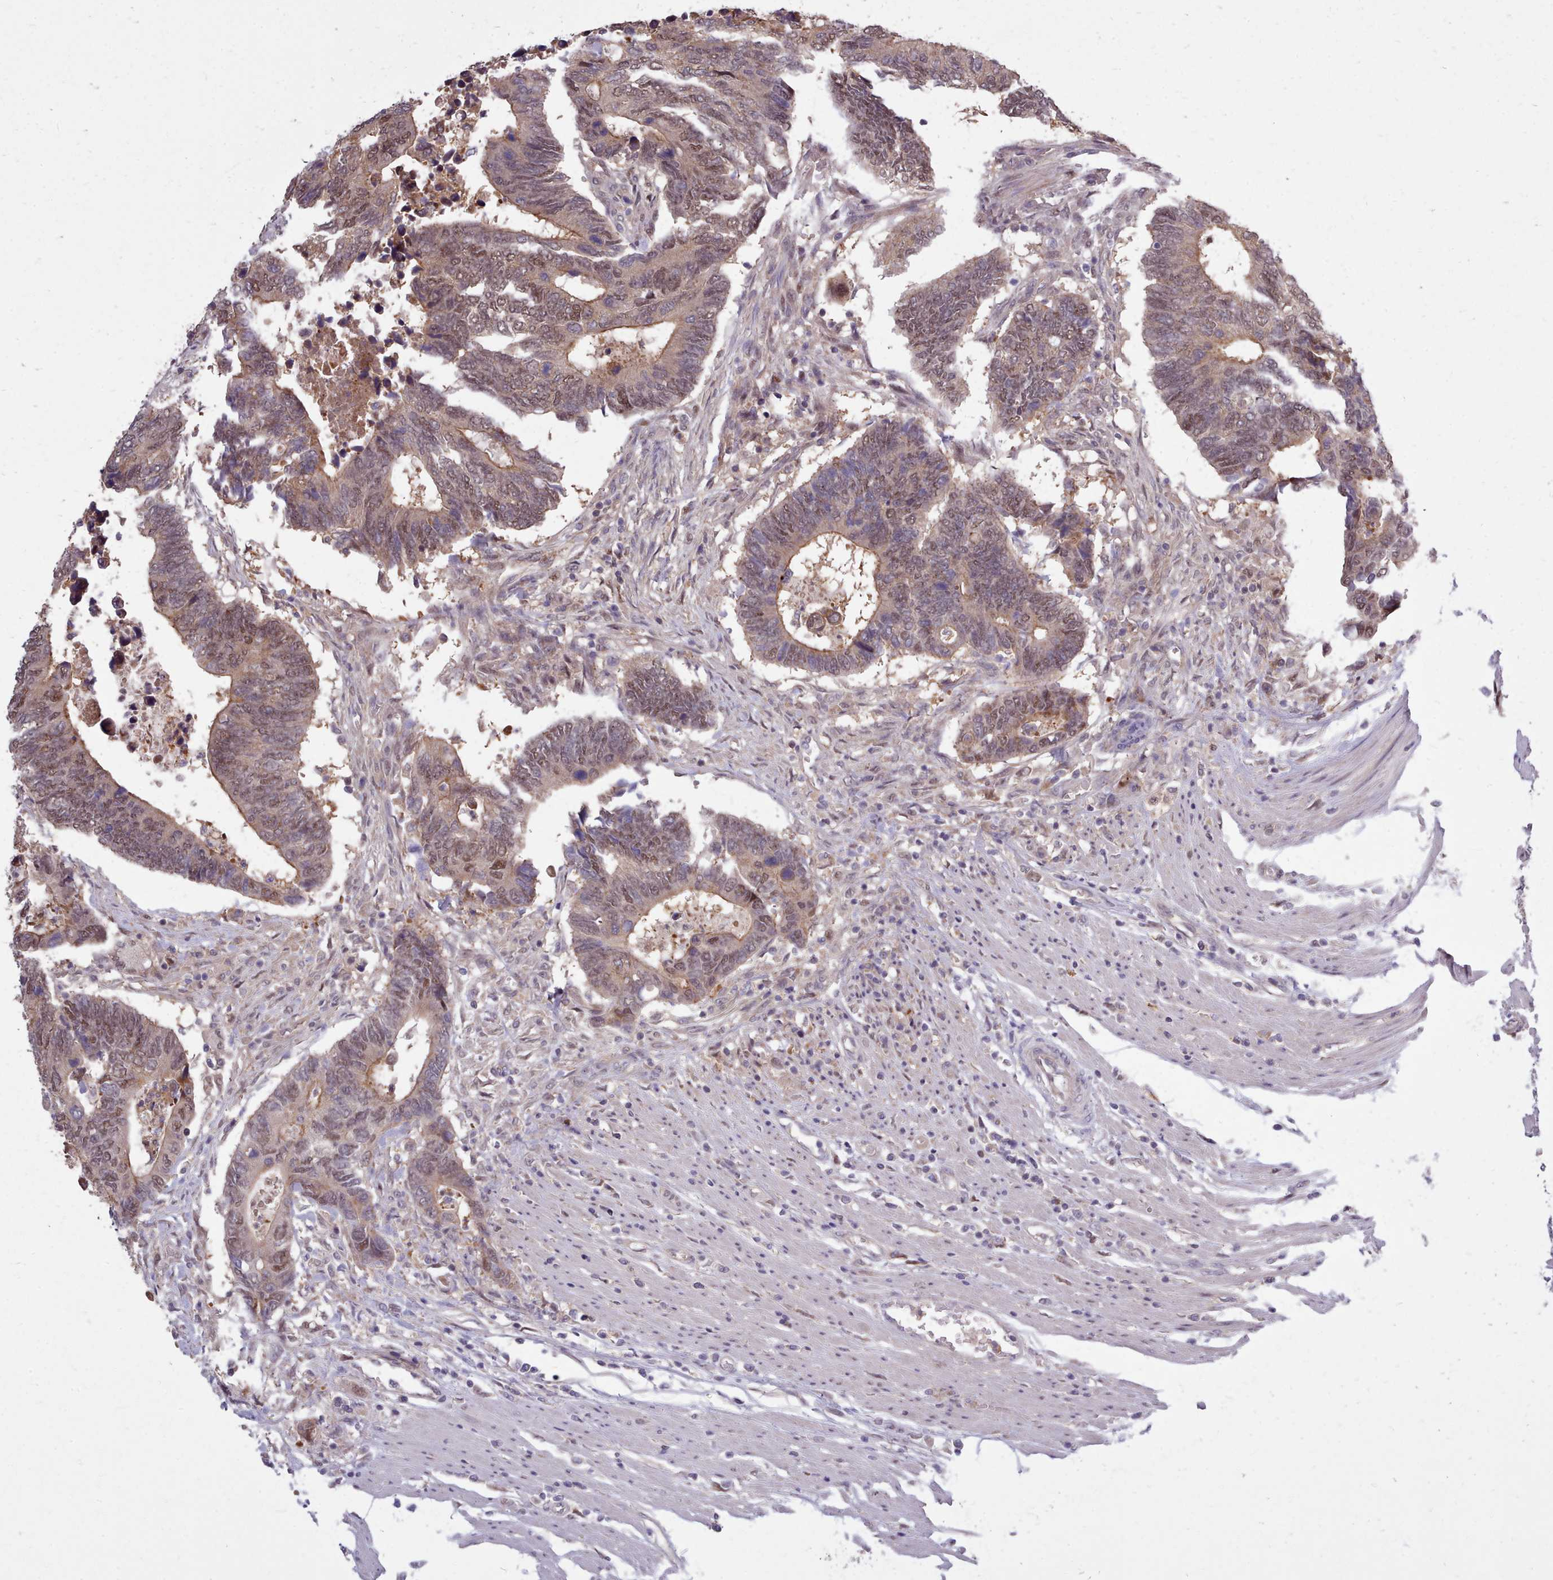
{"staining": {"intensity": "weak", "quantity": "25%-75%", "location": "cytoplasmic/membranous,nuclear"}, "tissue": "colorectal cancer", "cell_type": "Tumor cells", "image_type": "cancer", "snomed": [{"axis": "morphology", "description": "Adenocarcinoma, NOS"}, {"axis": "topography", "description": "Colon"}], "caption": "The image exhibits a brown stain indicating the presence of a protein in the cytoplasmic/membranous and nuclear of tumor cells in colorectal cancer (adenocarcinoma).", "gene": "AHCY", "patient": {"sex": "male", "age": 87}}